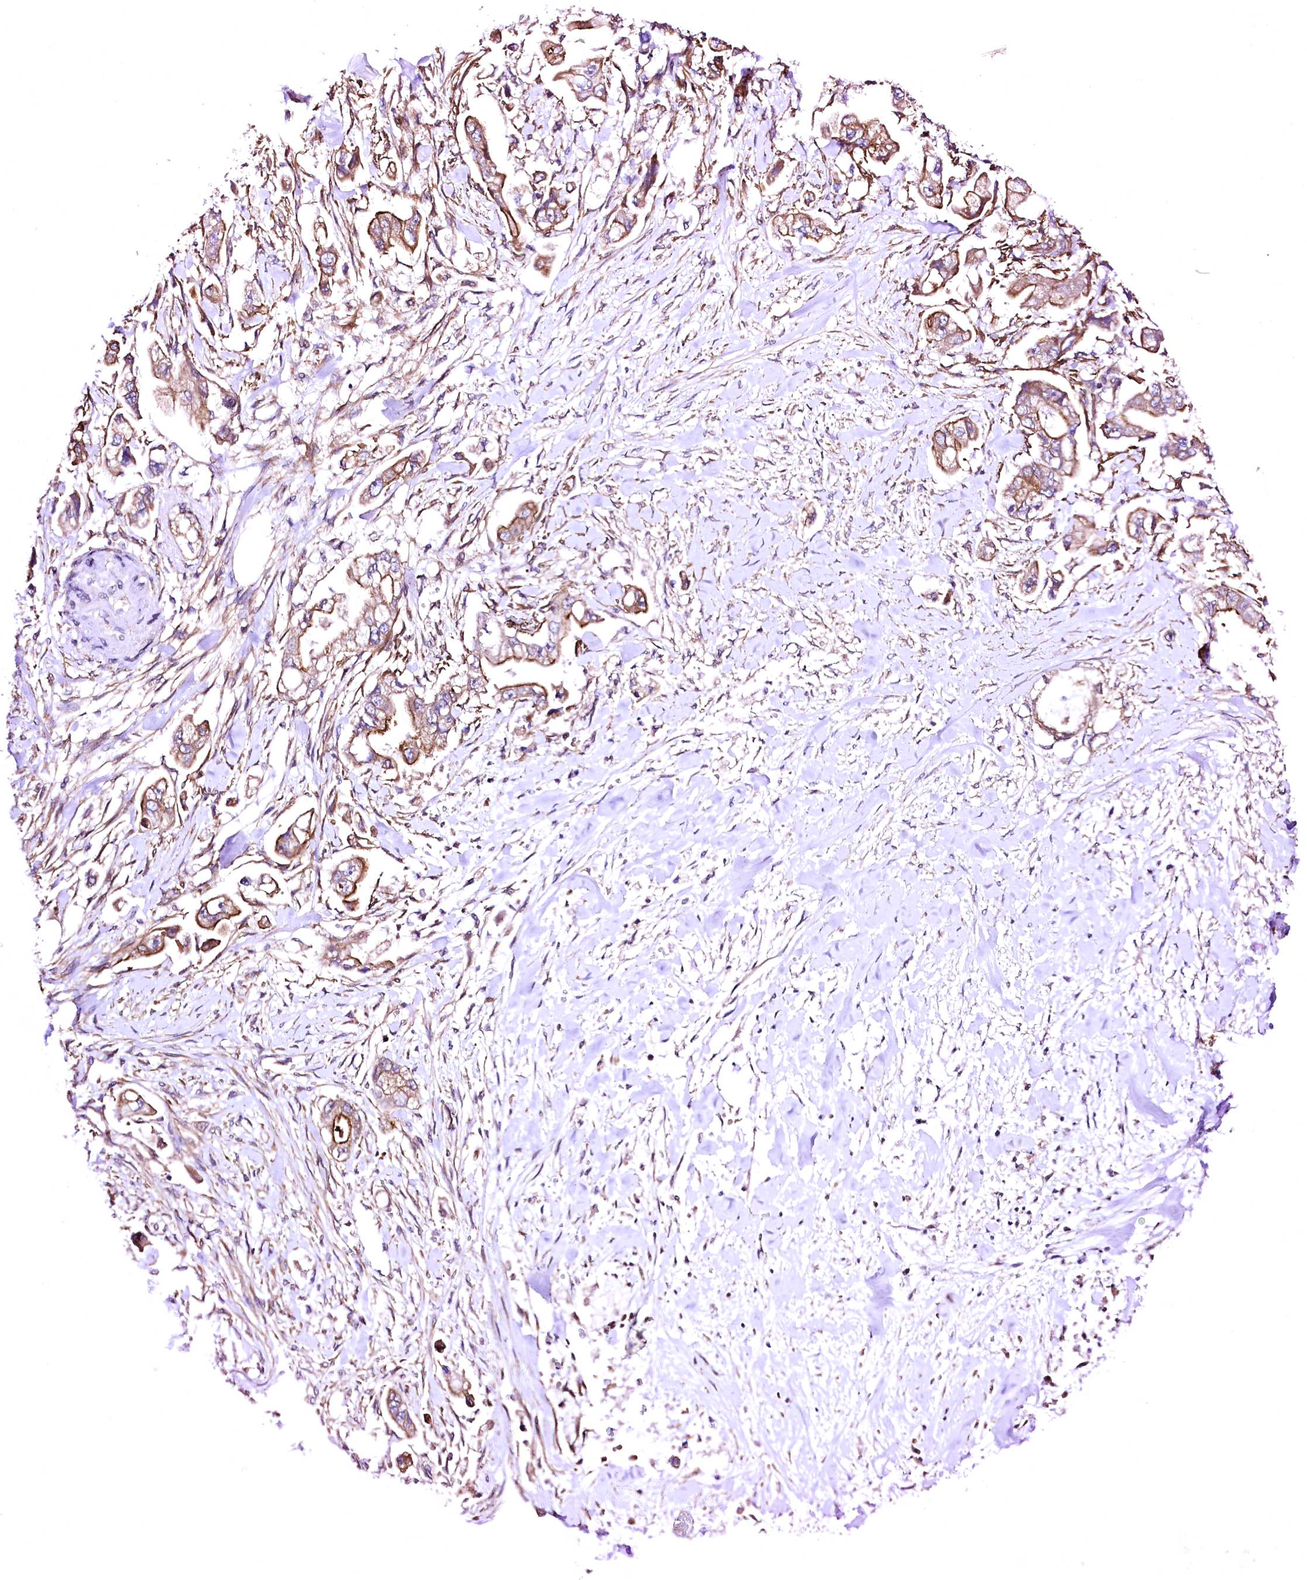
{"staining": {"intensity": "moderate", "quantity": ">75%", "location": "cytoplasmic/membranous"}, "tissue": "stomach cancer", "cell_type": "Tumor cells", "image_type": "cancer", "snomed": [{"axis": "morphology", "description": "Adenocarcinoma, NOS"}, {"axis": "topography", "description": "Stomach"}], "caption": "Immunohistochemical staining of human adenocarcinoma (stomach) reveals medium levels of moderate cytoplasmic/membranous staining in about >75% of tumor cells. The protein is stained brown, and the nuclei are stained in blue (DAB IHC with brightfield microscopy, high magnification).", "gene": "GPR176", "patient": {"sex": "male", "age": 62}}